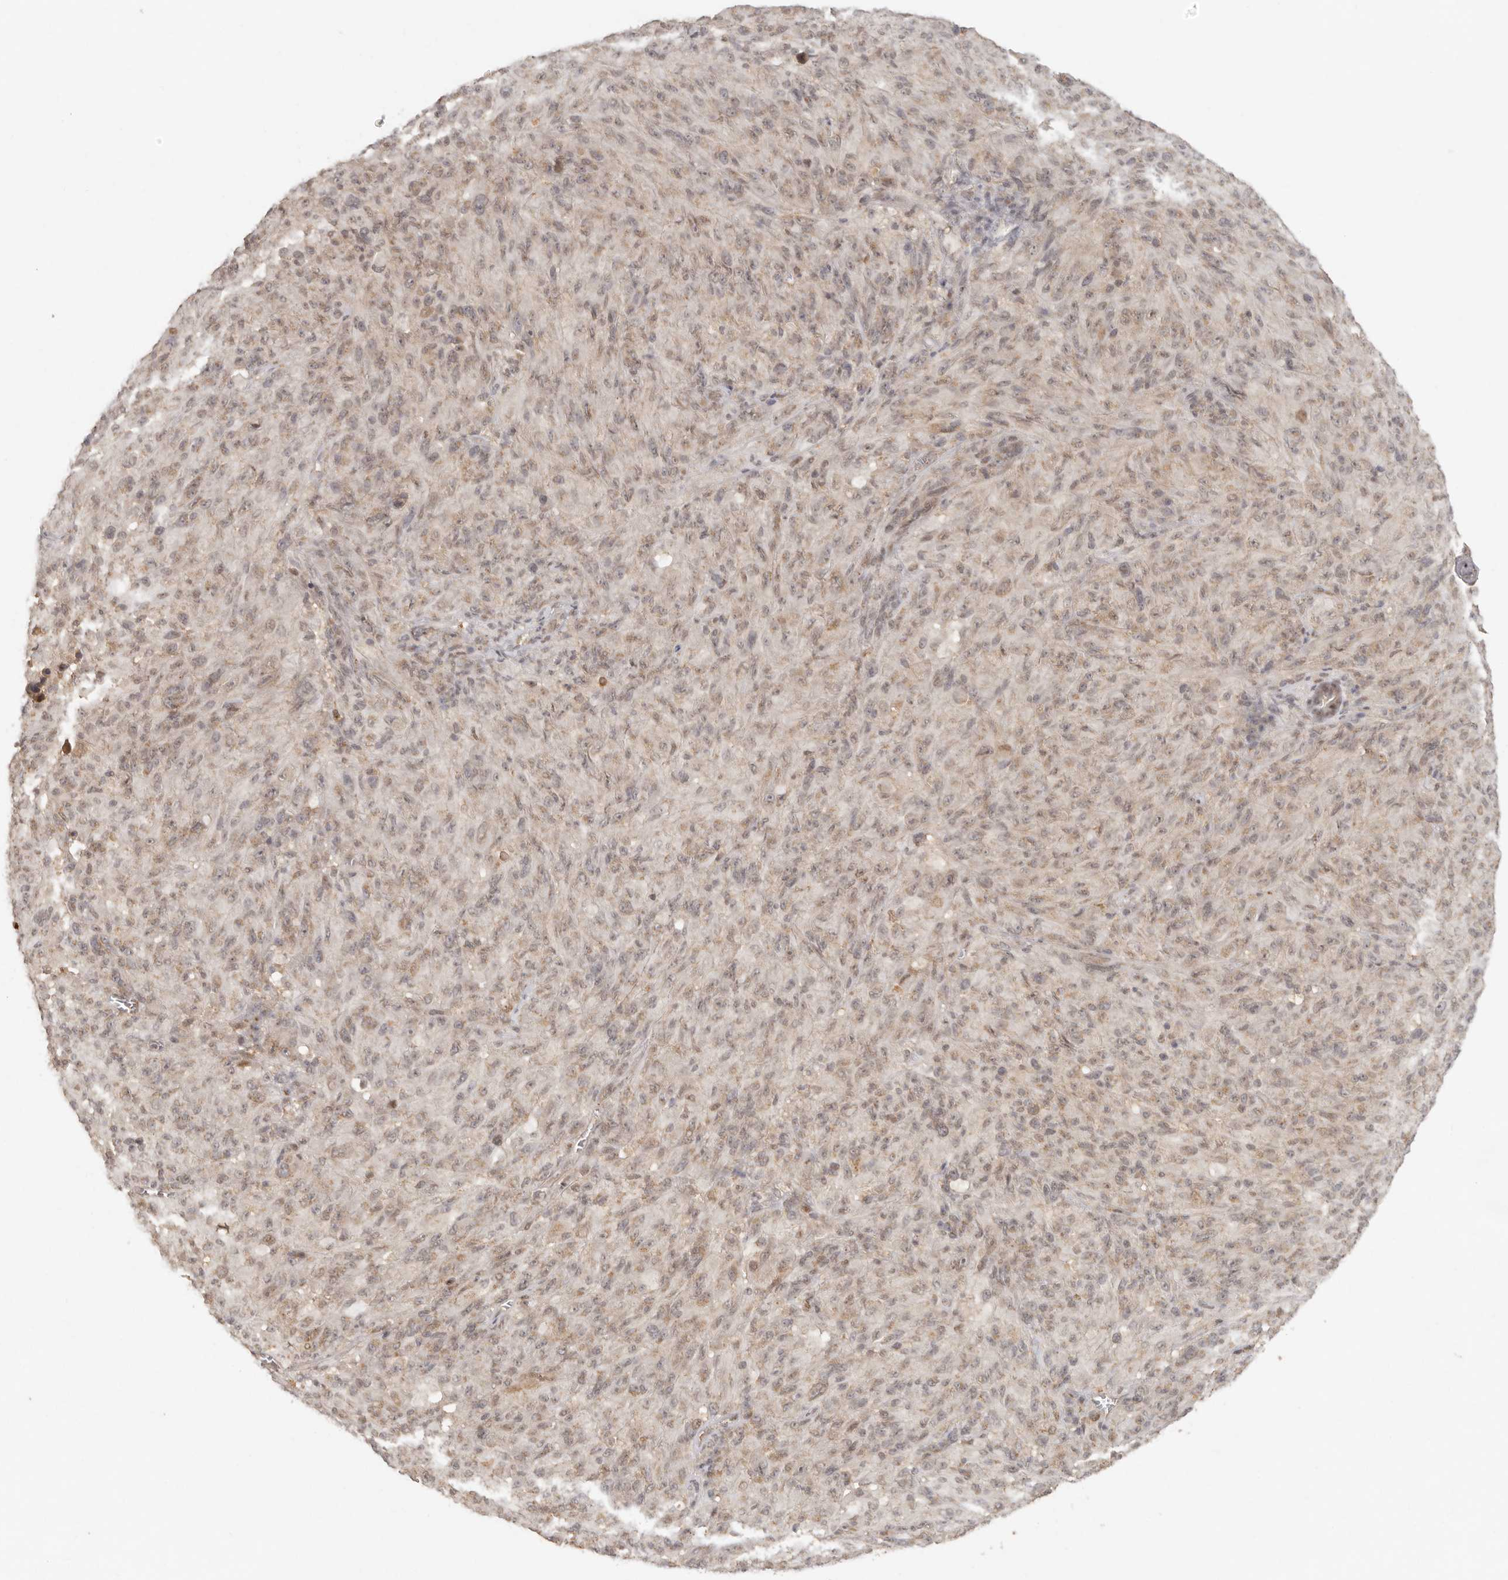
{"staining": {"intensity": "weak", "quantity": ">75%", "location": "cytoplasmic/membranous"}, "tissue": "melanoma", "cell_type": "Tumor cells", "image_type": "cancer", "snomed": [{"axis": "morphology", "description": "Malignant melanoma, NOS"}, {"axis": "topography", "description": "Skin of head"}], "caption": "Immunohistochemistry of melanoma displays low levels of weak cytoplasmic/membranous expression in about >75% of tumor cells.", "gene": "LRRC75A", "patient": {"sex": "male", "age": 96}}